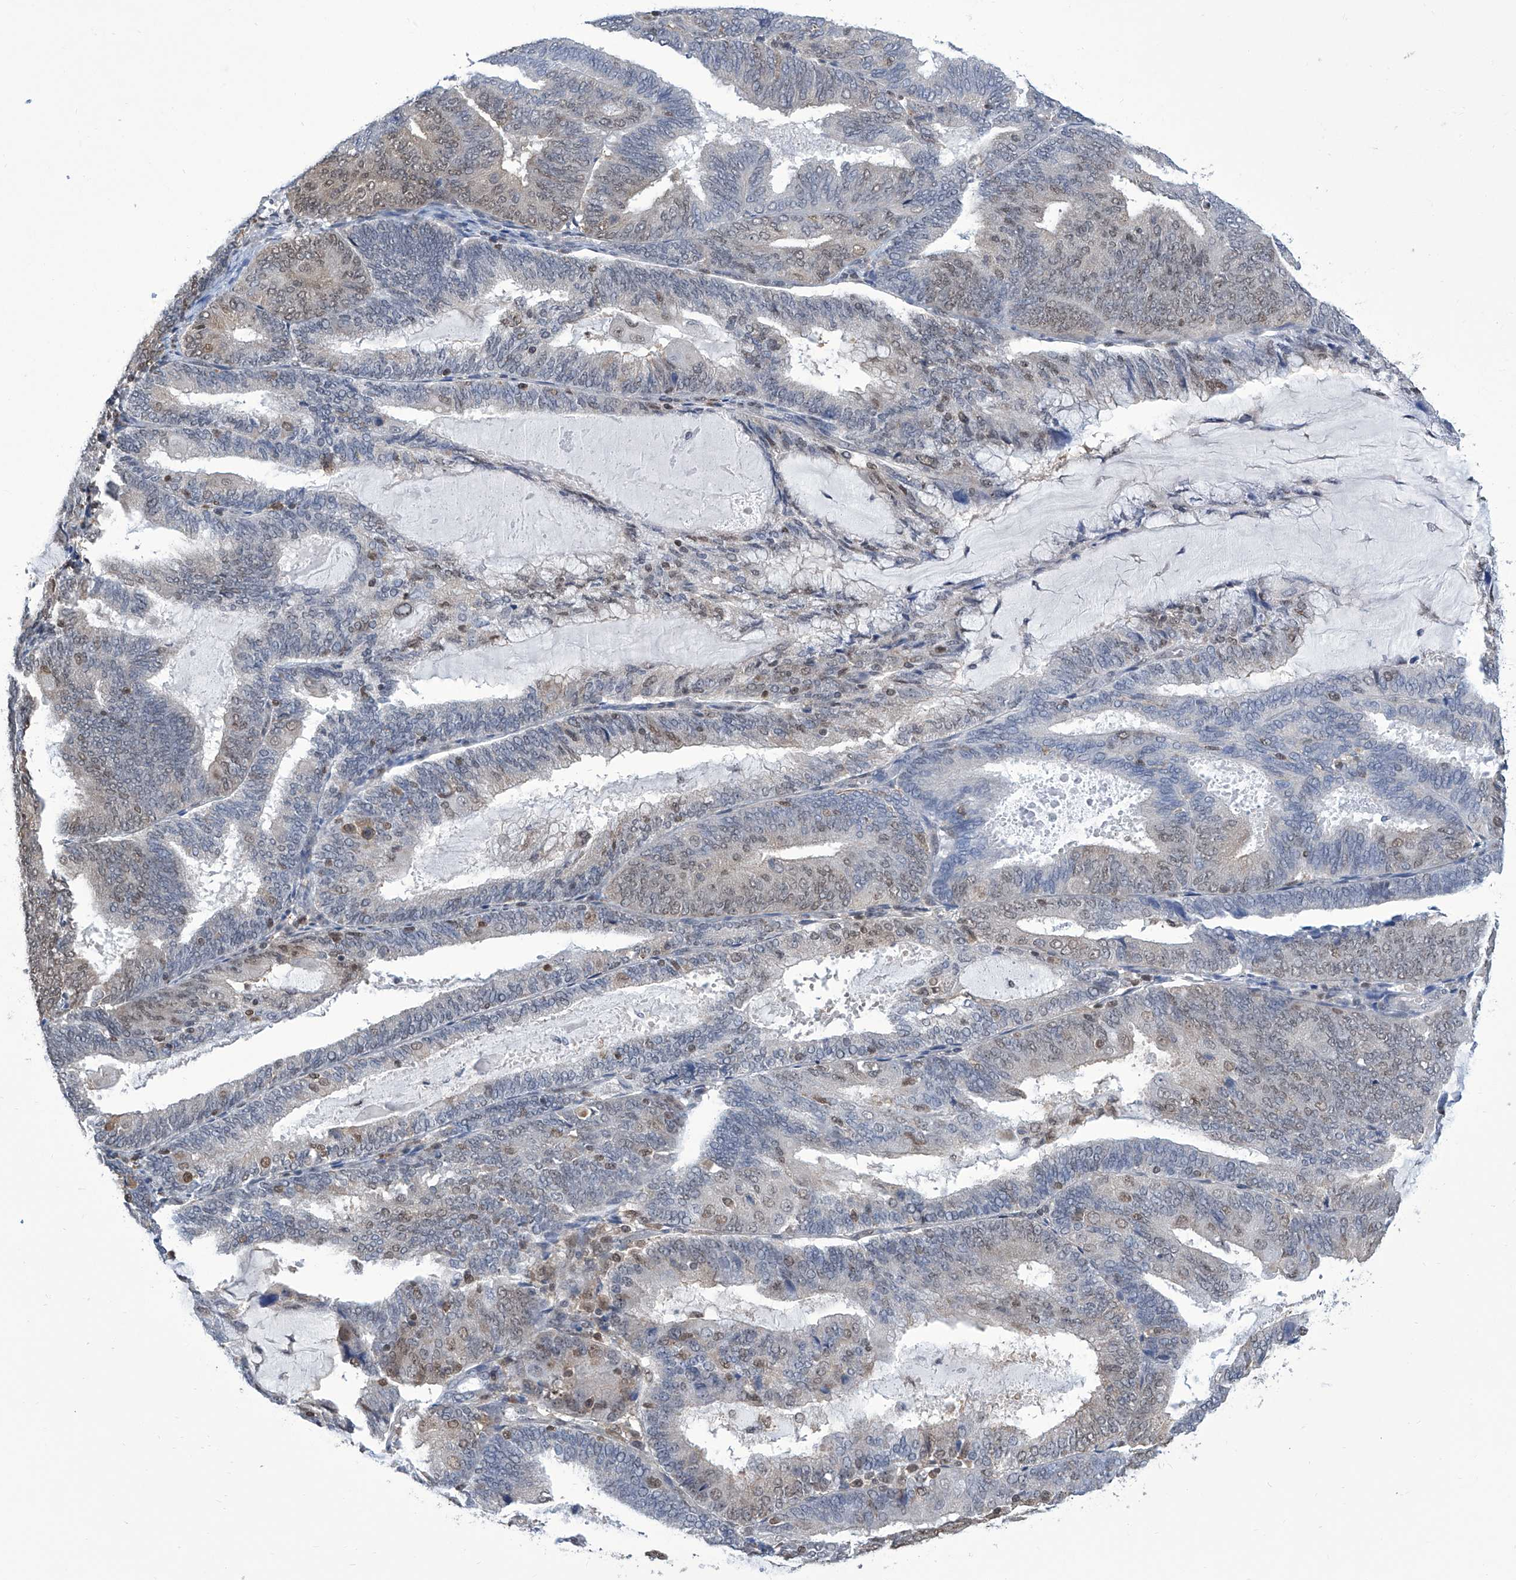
{"staining": {"intensity": "weak", "quantity": "25%-75%", "location": "nuclear"}, "tissue": "endometrial cancer", "cell_type": "Tumor cells", "image_type": "cancer", "snomed": [{"axis": "morphology", "description": "Adenocarcinoma, NOS"}, {"axis": "topography", "description": "Endometrium"}], "caption": "Adenocarcinoma (endometrial) stained for a protein (brown) reveals weak nuclear positive expression in about 25%-75% of tumor cells.", "gene": "SREBF2", "patient": {"sex": "female", "age": 81}}